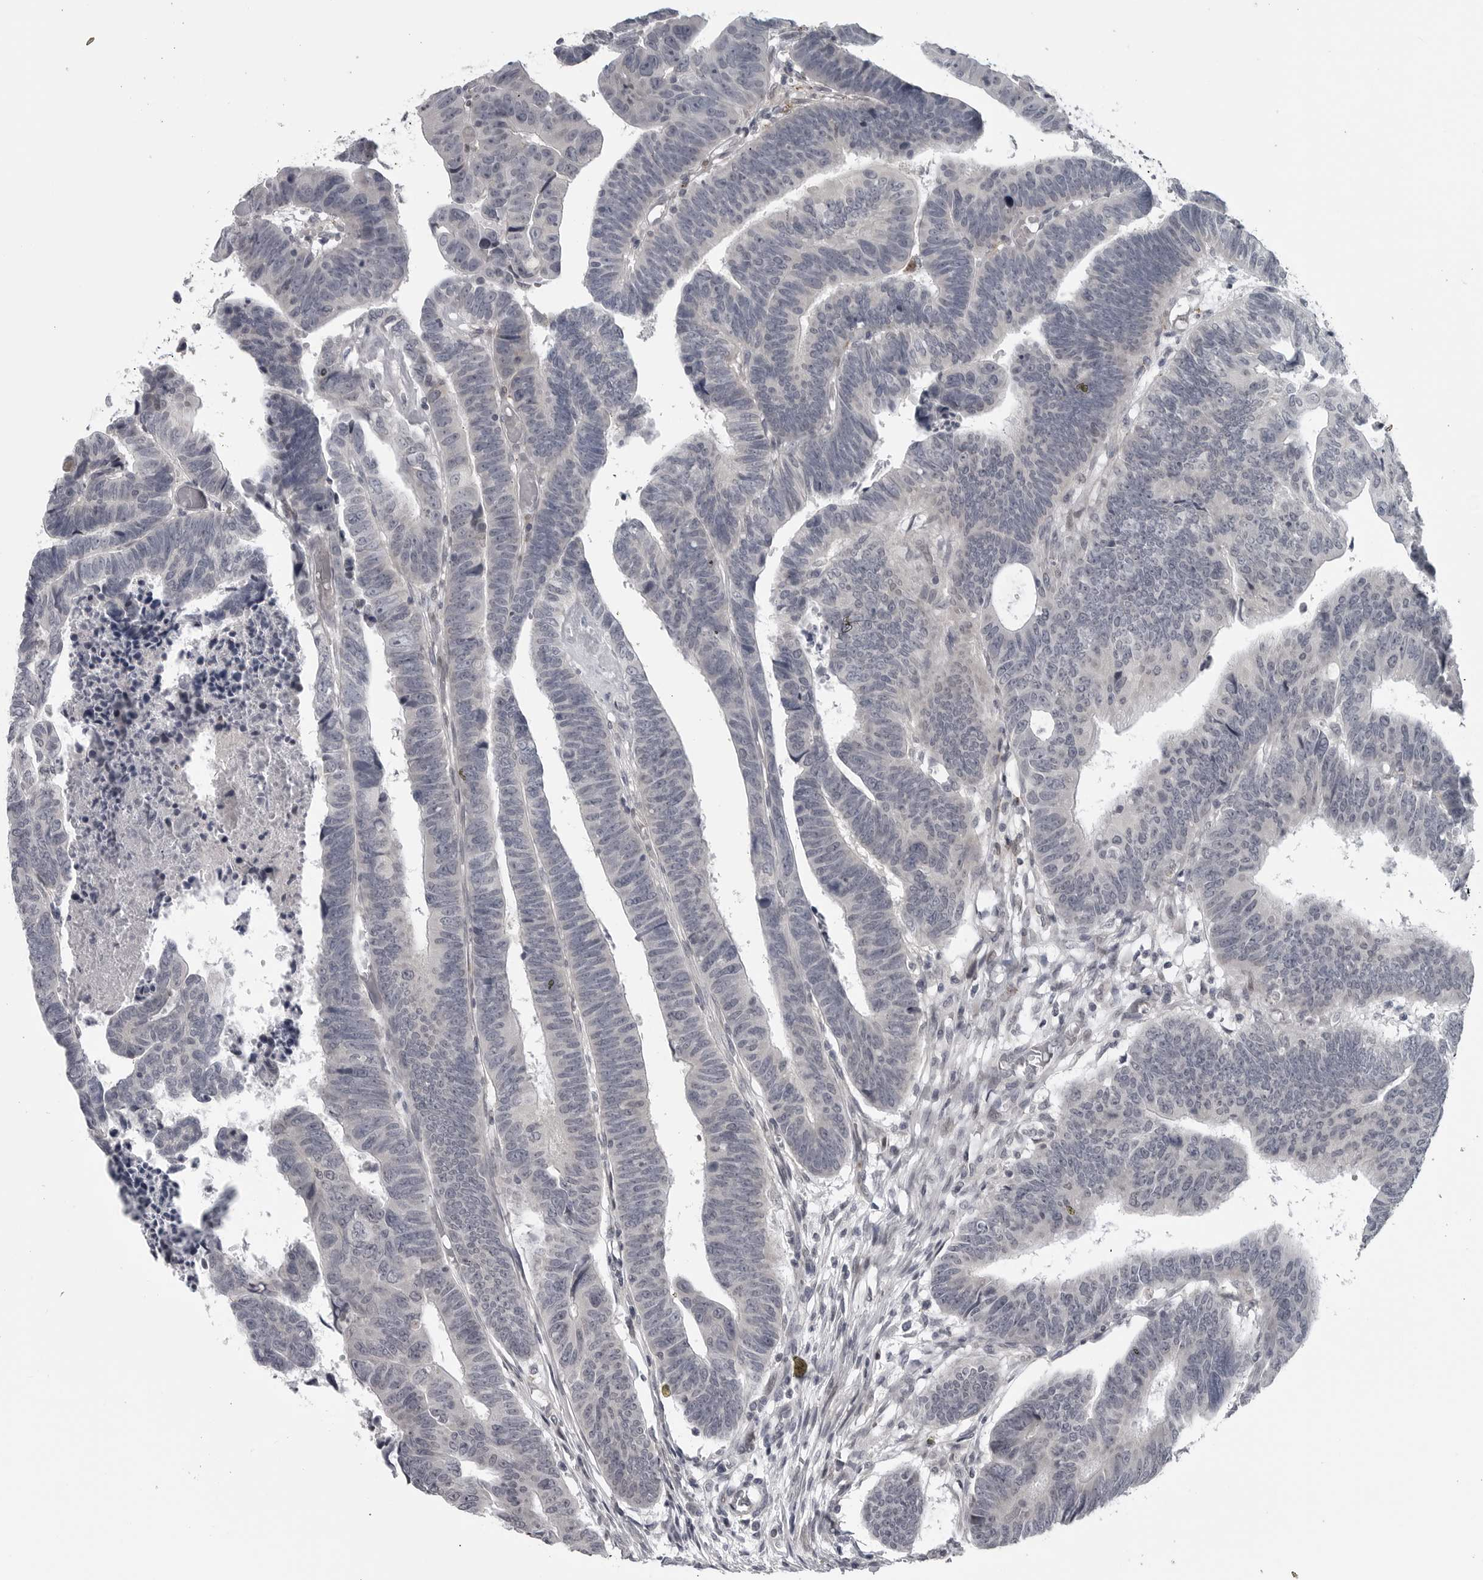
{"staining": {"intensity": "negative", "quantity": "none", "location": "none"}, "tissue": "colorectal cancer", "cell_type": "Tumor cells", "image_type": "cancer", "snomed": [{"axis": "morphology", "description": "Adenocarcinoma, NOS"}, {"axis": "topography", "description": "Rectum"}], "caption": "Tumor cells are negative for protein expression in human adenocarcinoma (colorectal).", "gene": "LYSMD1", "patient": {"sex": "female", "age": 65}}